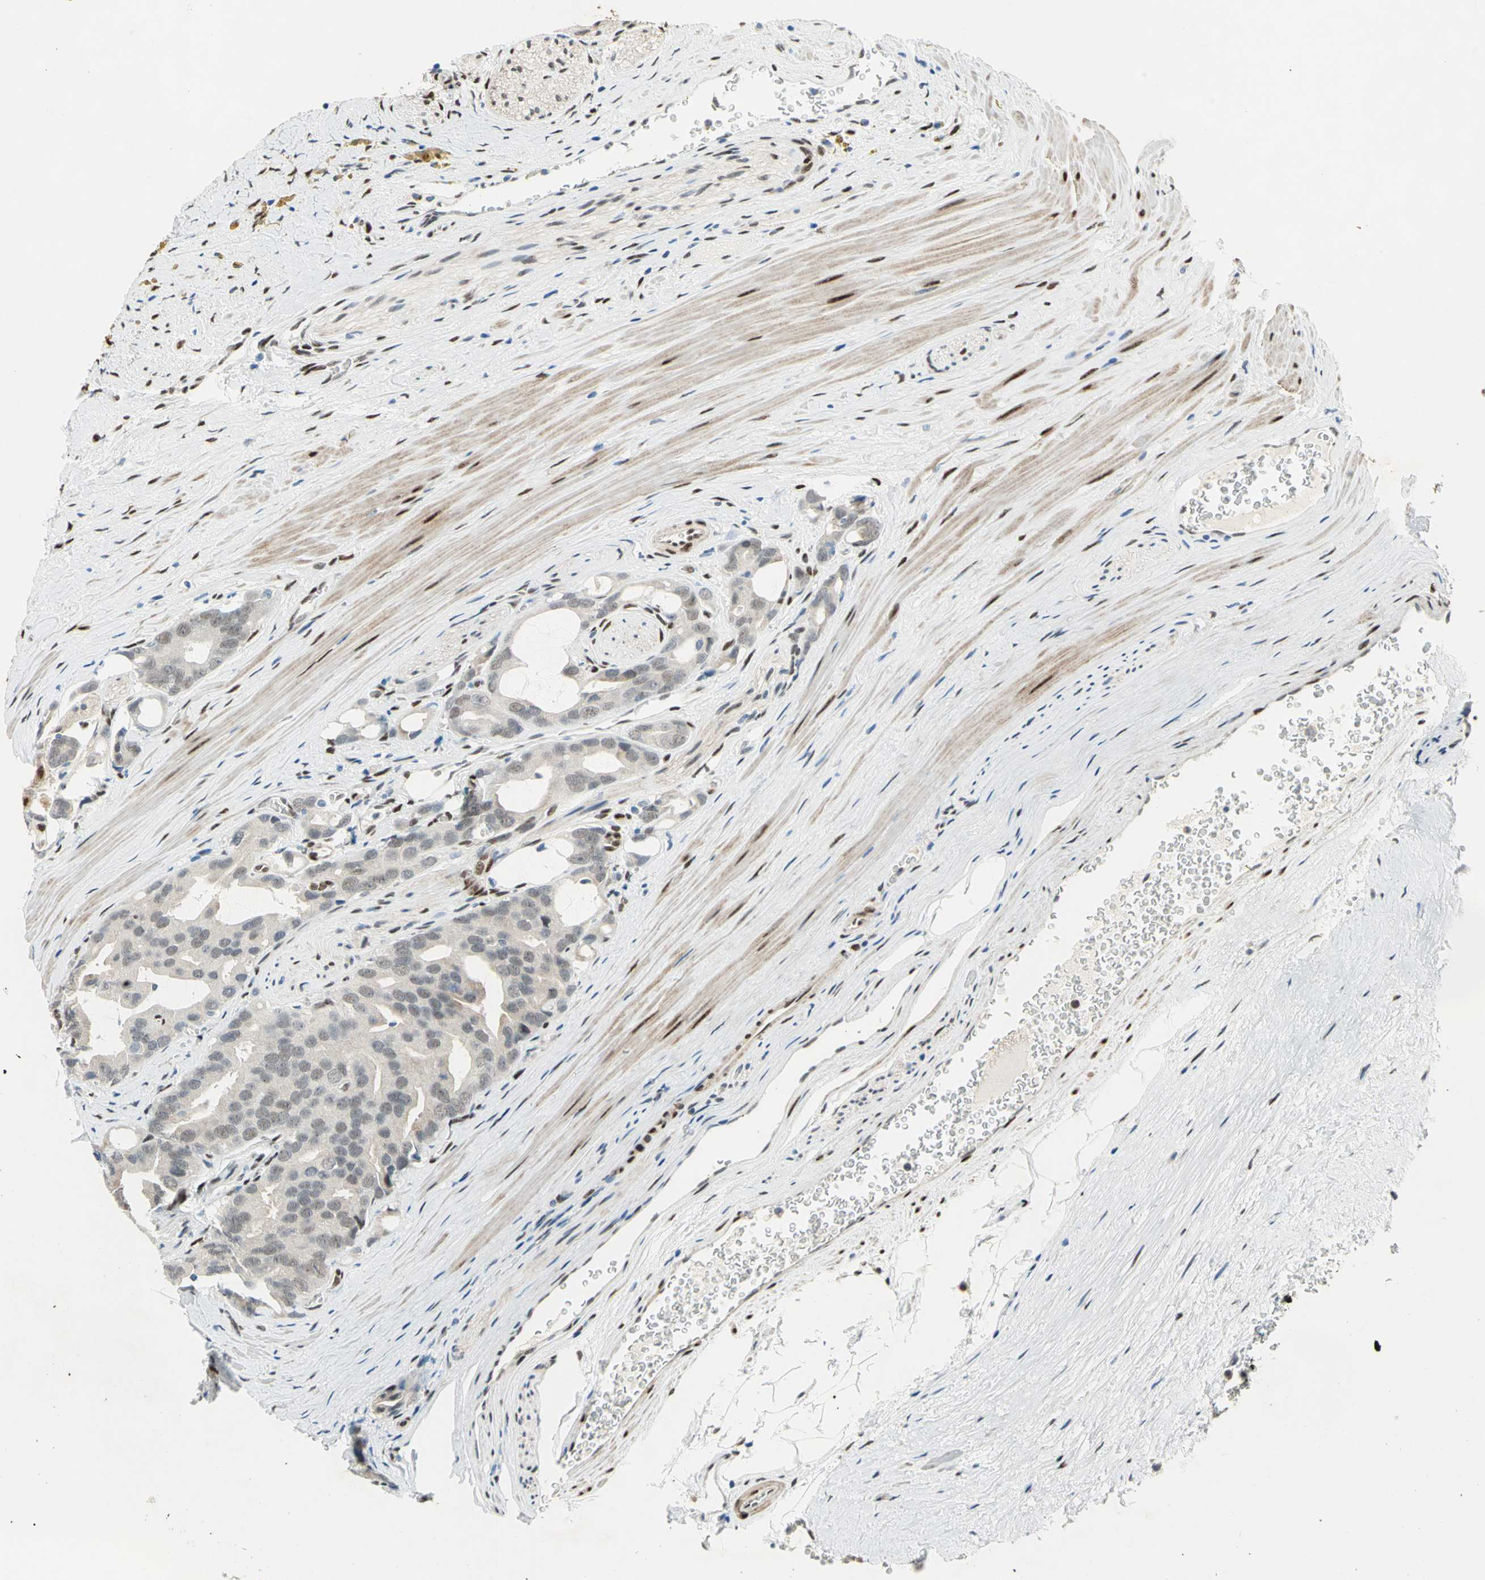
{"staining": {"intensity": "weak", "quantity": "25%-75%", "location": "cytoplasmic/membranous,nuclear"}, "tissue": "prostate cancer", "cell_type": "Tumor cells", "image_type": "cancer", "snomed": [{"axis": "morphology", "description": "Adenocarcinoma, Medium grade"}, {"axis": "topography", "description": "Prostate"}], "caption": "IHC photomicrograph of human prostate medium-grade adenocarcinoma stained for a protein (brown), which shows low levels of weak cytoplasmic/membranous and nuclear positivity in approximately 25%-75% of tumor cells.", "gene": "RBFOX2", "patient": {"sex": "male", "age": 53}}